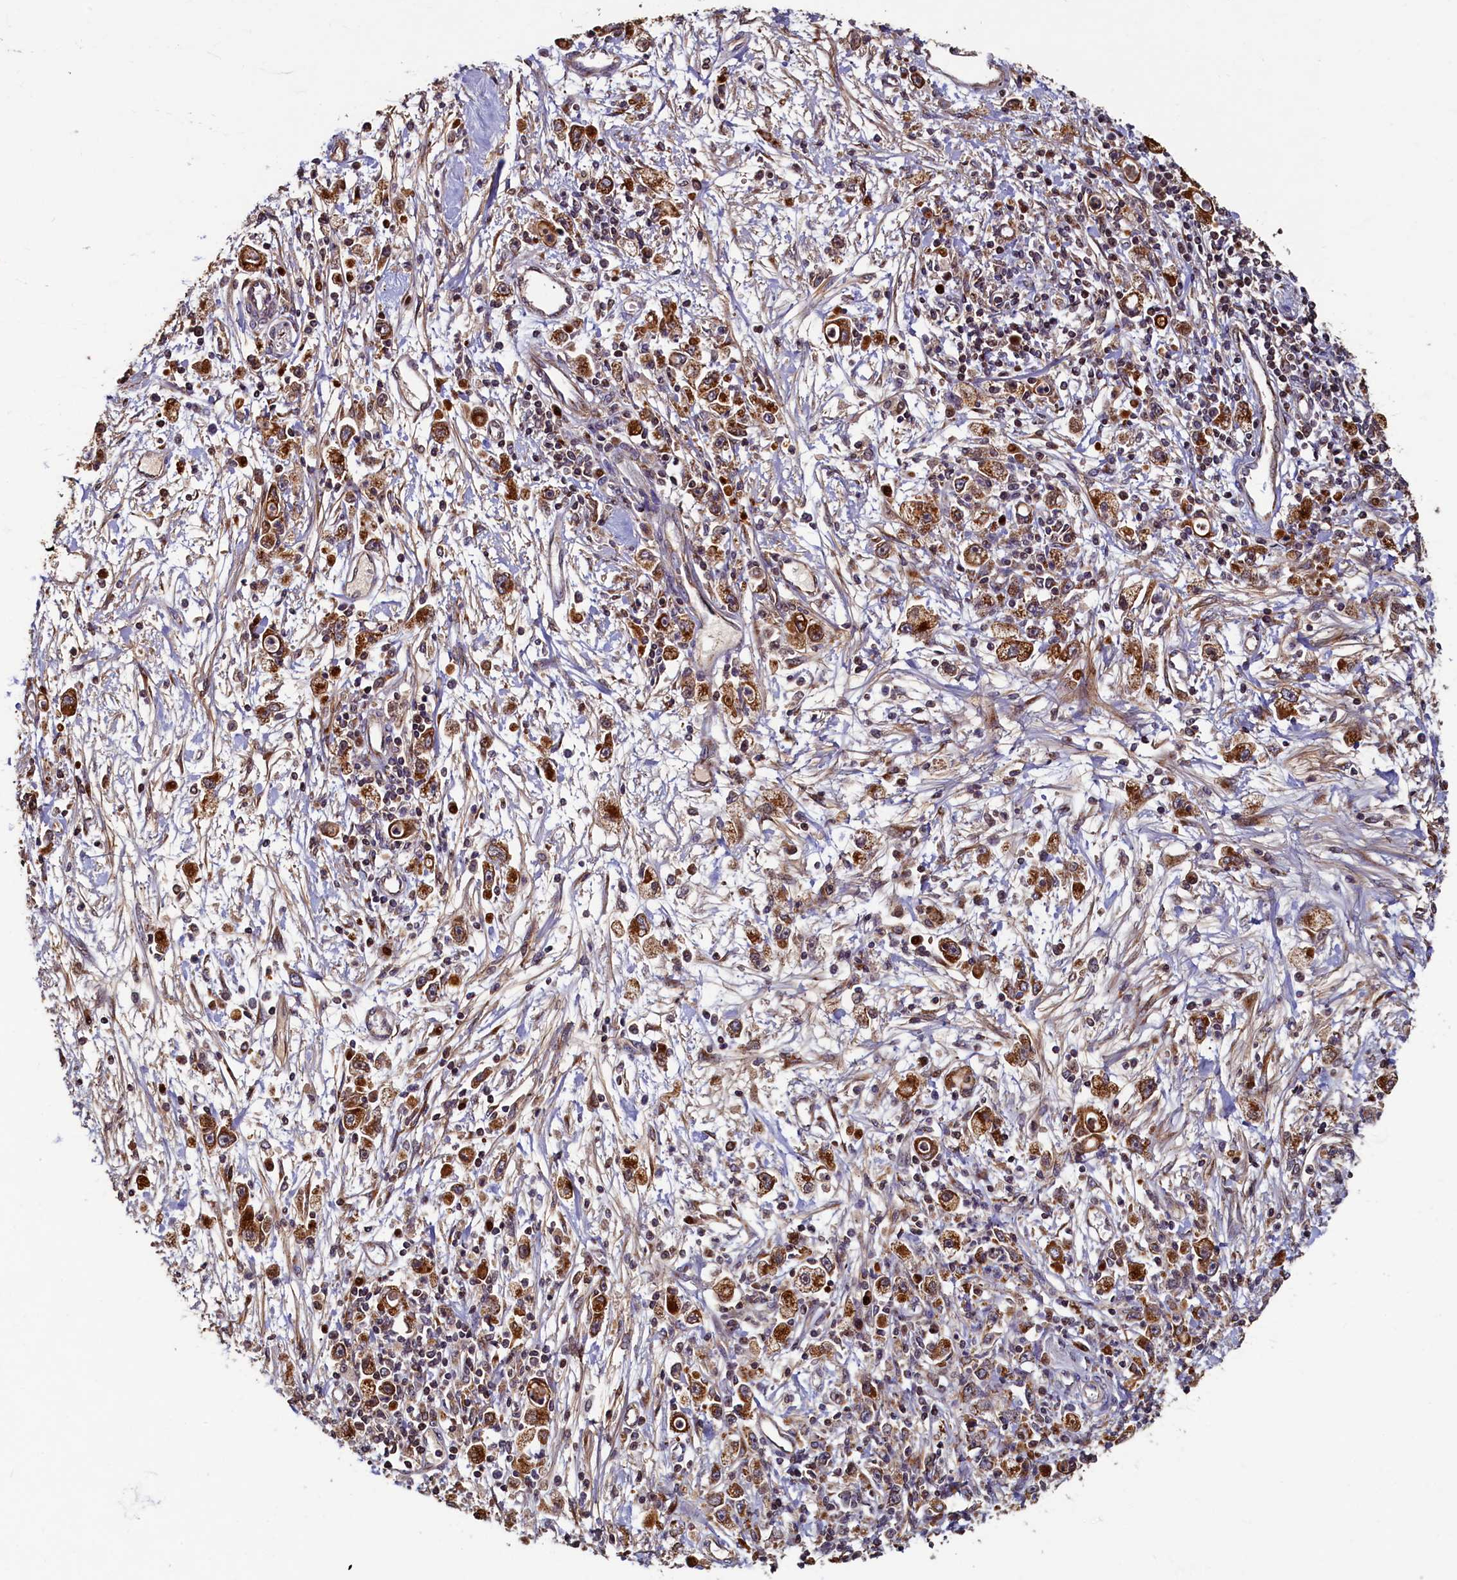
{"staining": {"intensity": "moderate", "quantity": ">75%", "location": "cytoplasmic/membranous"}, "tissue": "stomach cancer", "cell_type": "Tumor cells", "image_type": "cancer", "snomed": [{"axis": "morphology", "description": "Adenocarcinoma, NOS"}, {"axis": "topography", "description": "Stomach"}], "caption": "A micrograph of human adenocarcinoma (stomach) stained for a protein displays moderate cytoplasmic/membranous brown staining in tumor cells.", "gene": "NCKAP5L", "patient": {"sex": "female", "age": 59}}